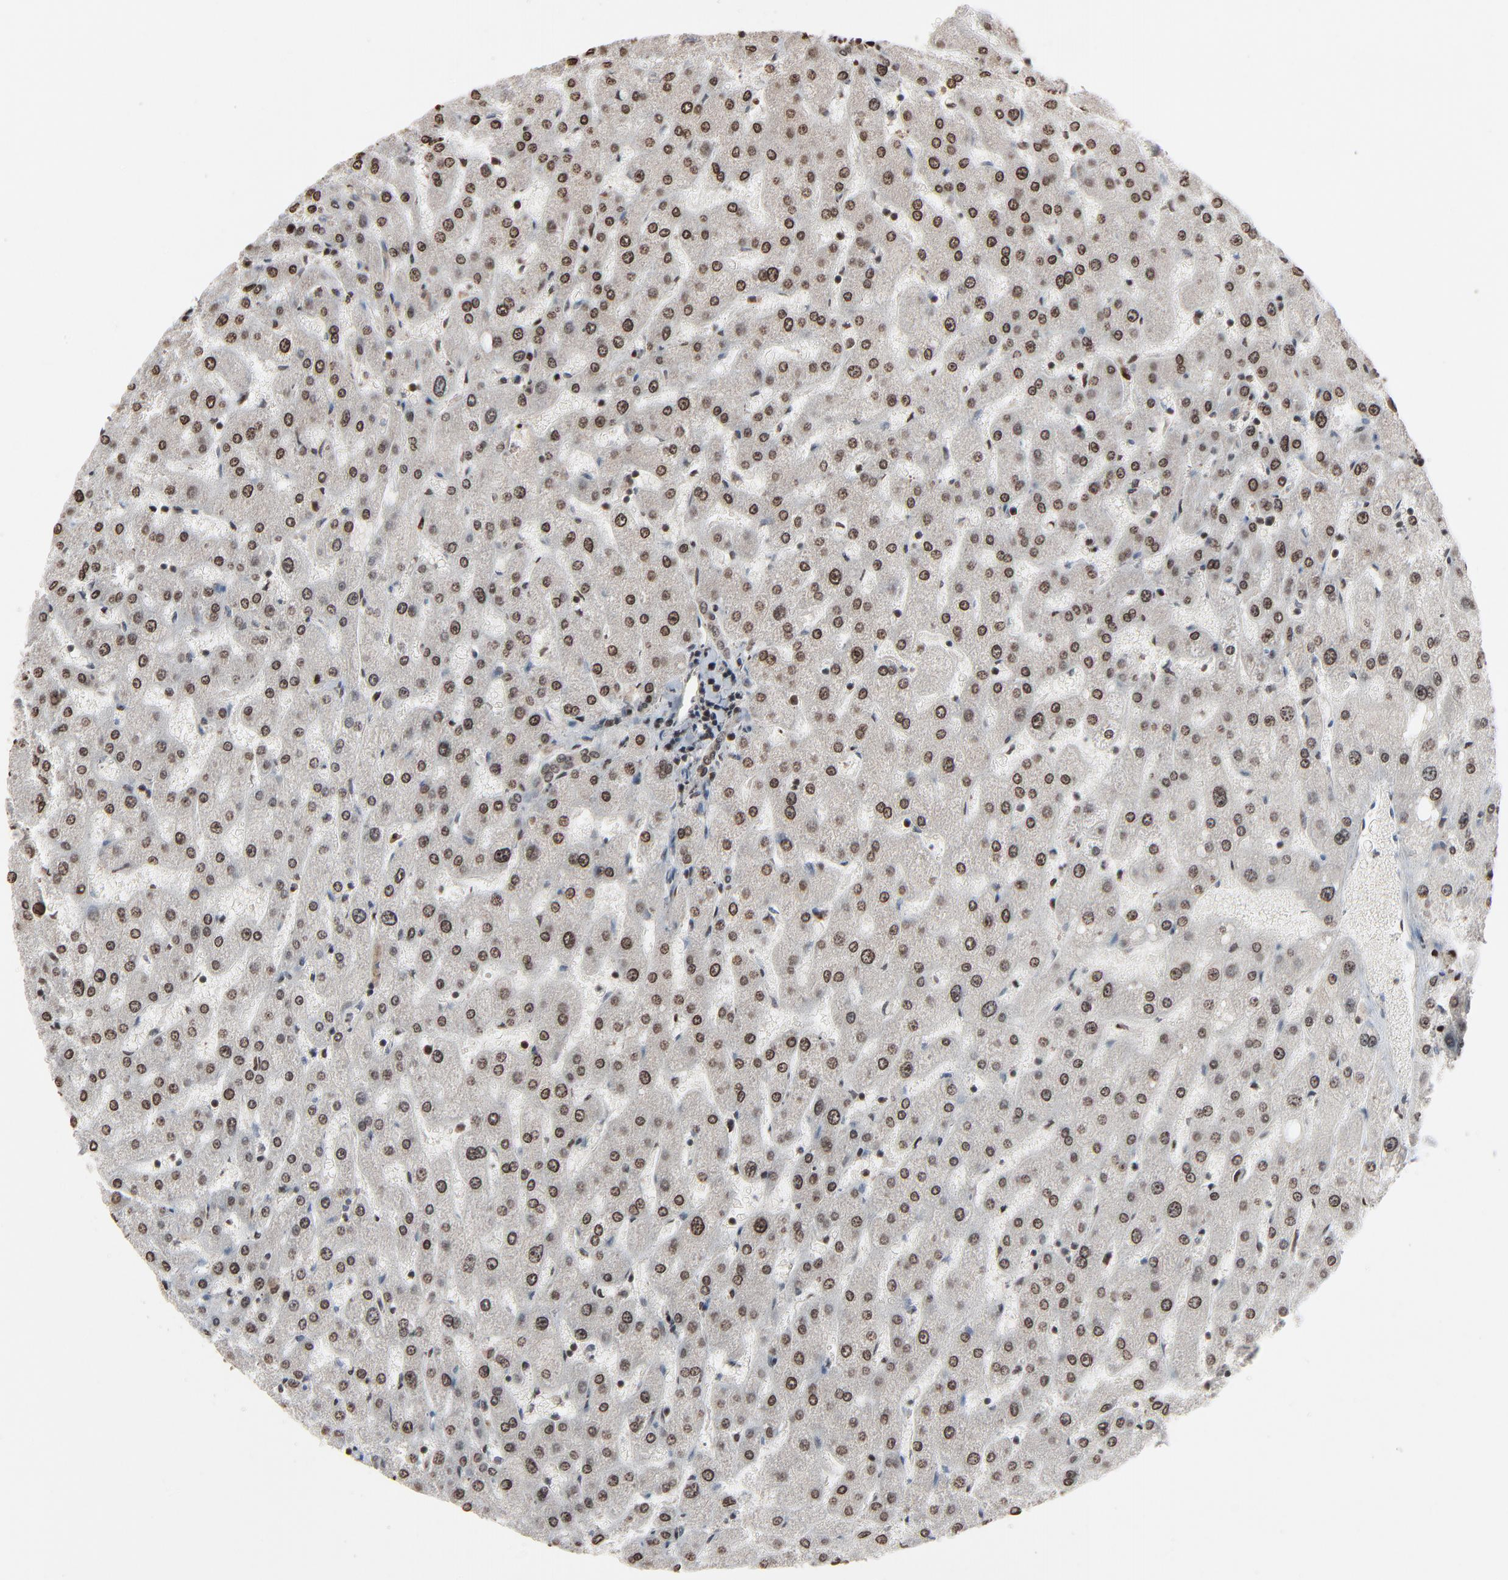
{"staining": {"intensity": "strong", "quantity": ">75%", "location": "nuclear"}, "tissue": "liver", "cell_type": "Cholangiocytes", "image_type": "normal", "snomed": [{"axis": "morphology", "description": "Normal tissue, NOS"}, {"axis": "topography", "description": "Liver"}], "caption": "A micrograph of human liver stained for a protein reveals strong nuclear brown staining in cholangiocytes. The protein is stained brown, and the nuclei are stained in blue (DAB (3,3'-diaminobenzidine) IHC with brightfield microscopy, high magnification).", "gene": "RPS6KA3", "patient": {"sex": "male", "age": 67}}